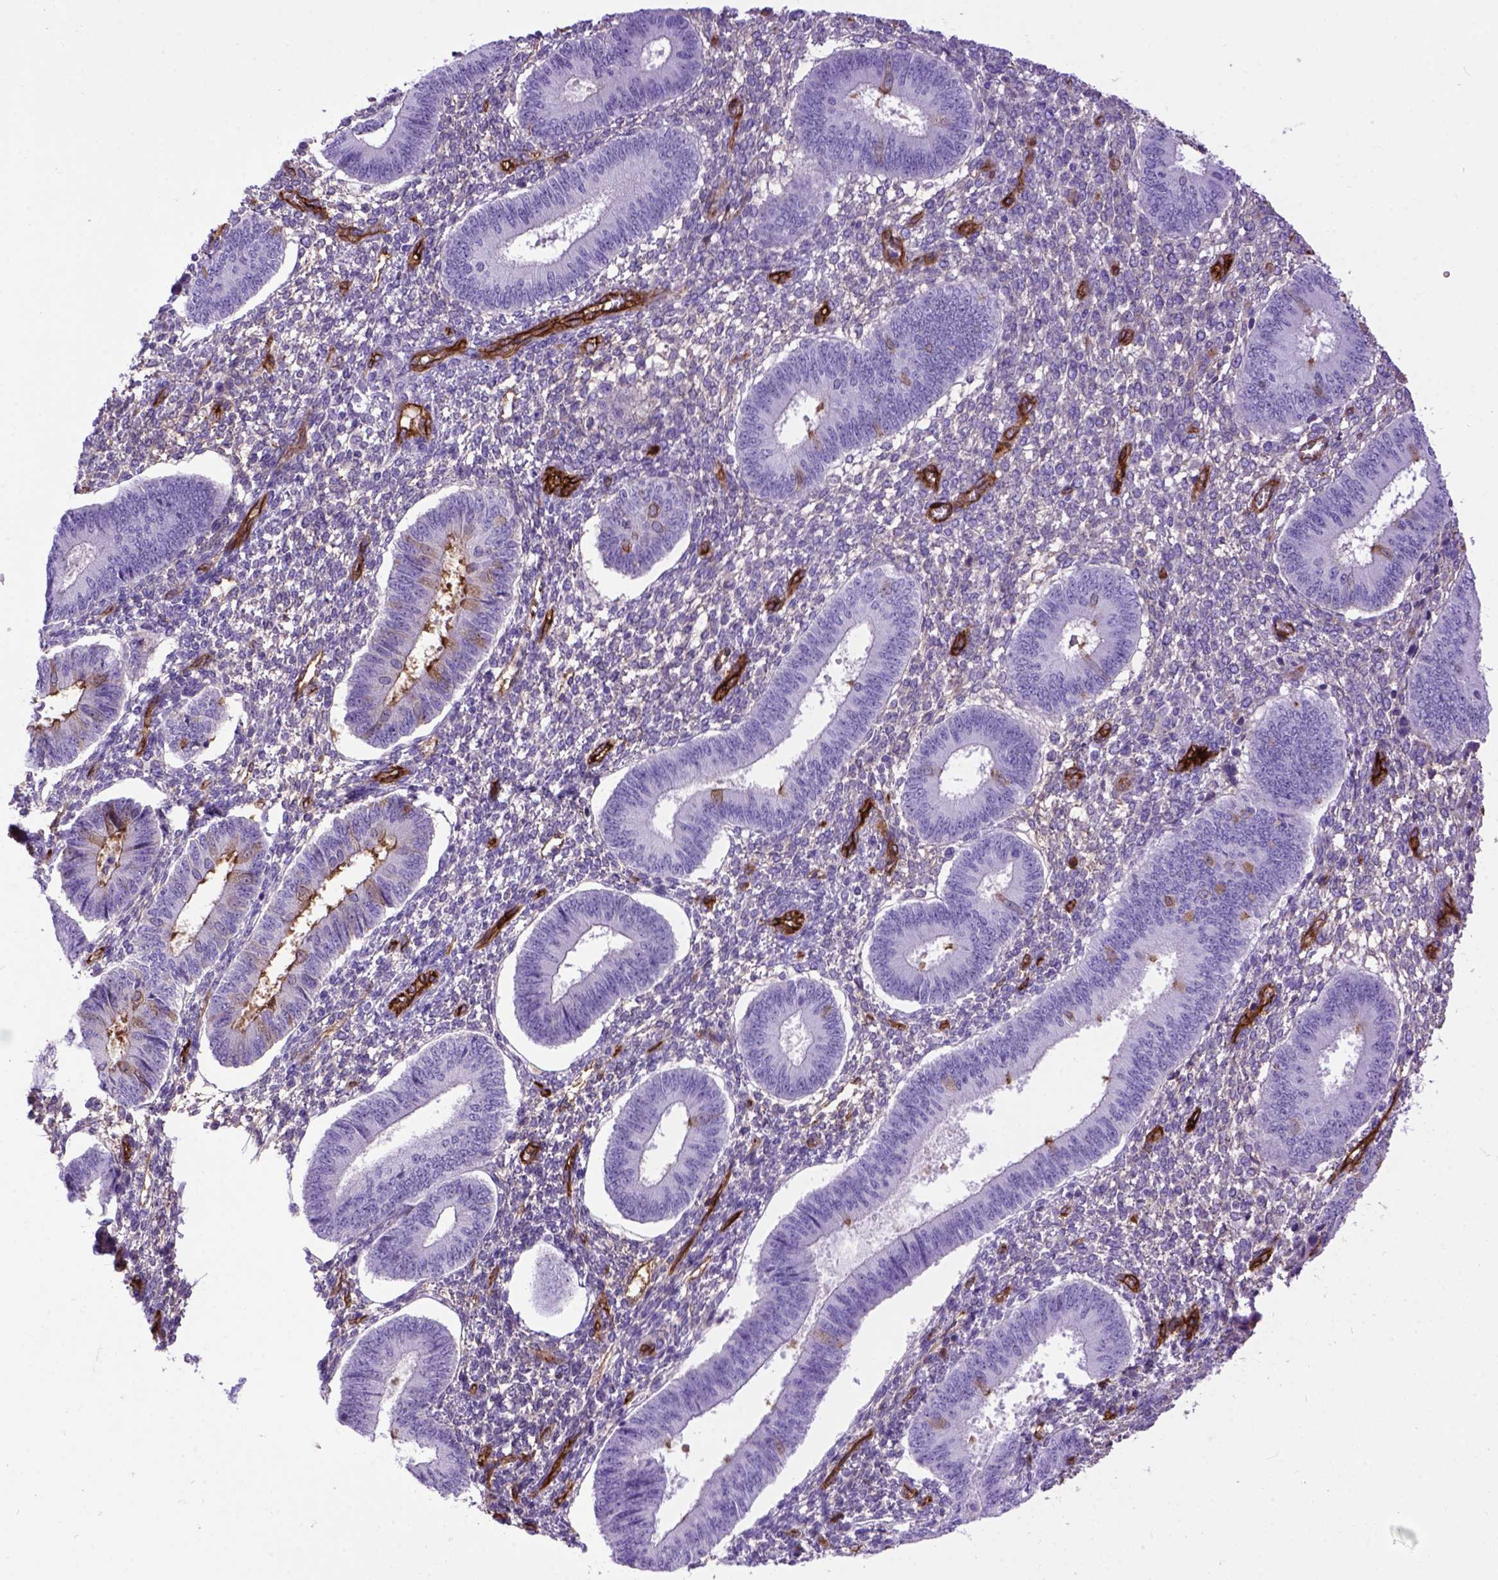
{"staining": {"intensity": "weak", "quantity": "<25%", "location": "cytoplasmic/membranous"}, "tissue": "endometrium", "cell_type": "Cells in endometrial stroma", "image_type": "normal", "snomed": [{"axis": "morphology", "description": "Normal tissue, NOS"}, {"axis": "topography", "description": "Endometrium"}], "caption": "Immunohistochemistry (IHC) of benign human endometrium demonstrates no positivity in cells in endometrial stroma.", "gene": "ENG", "patient": {"sex": "female", "age": 42}}